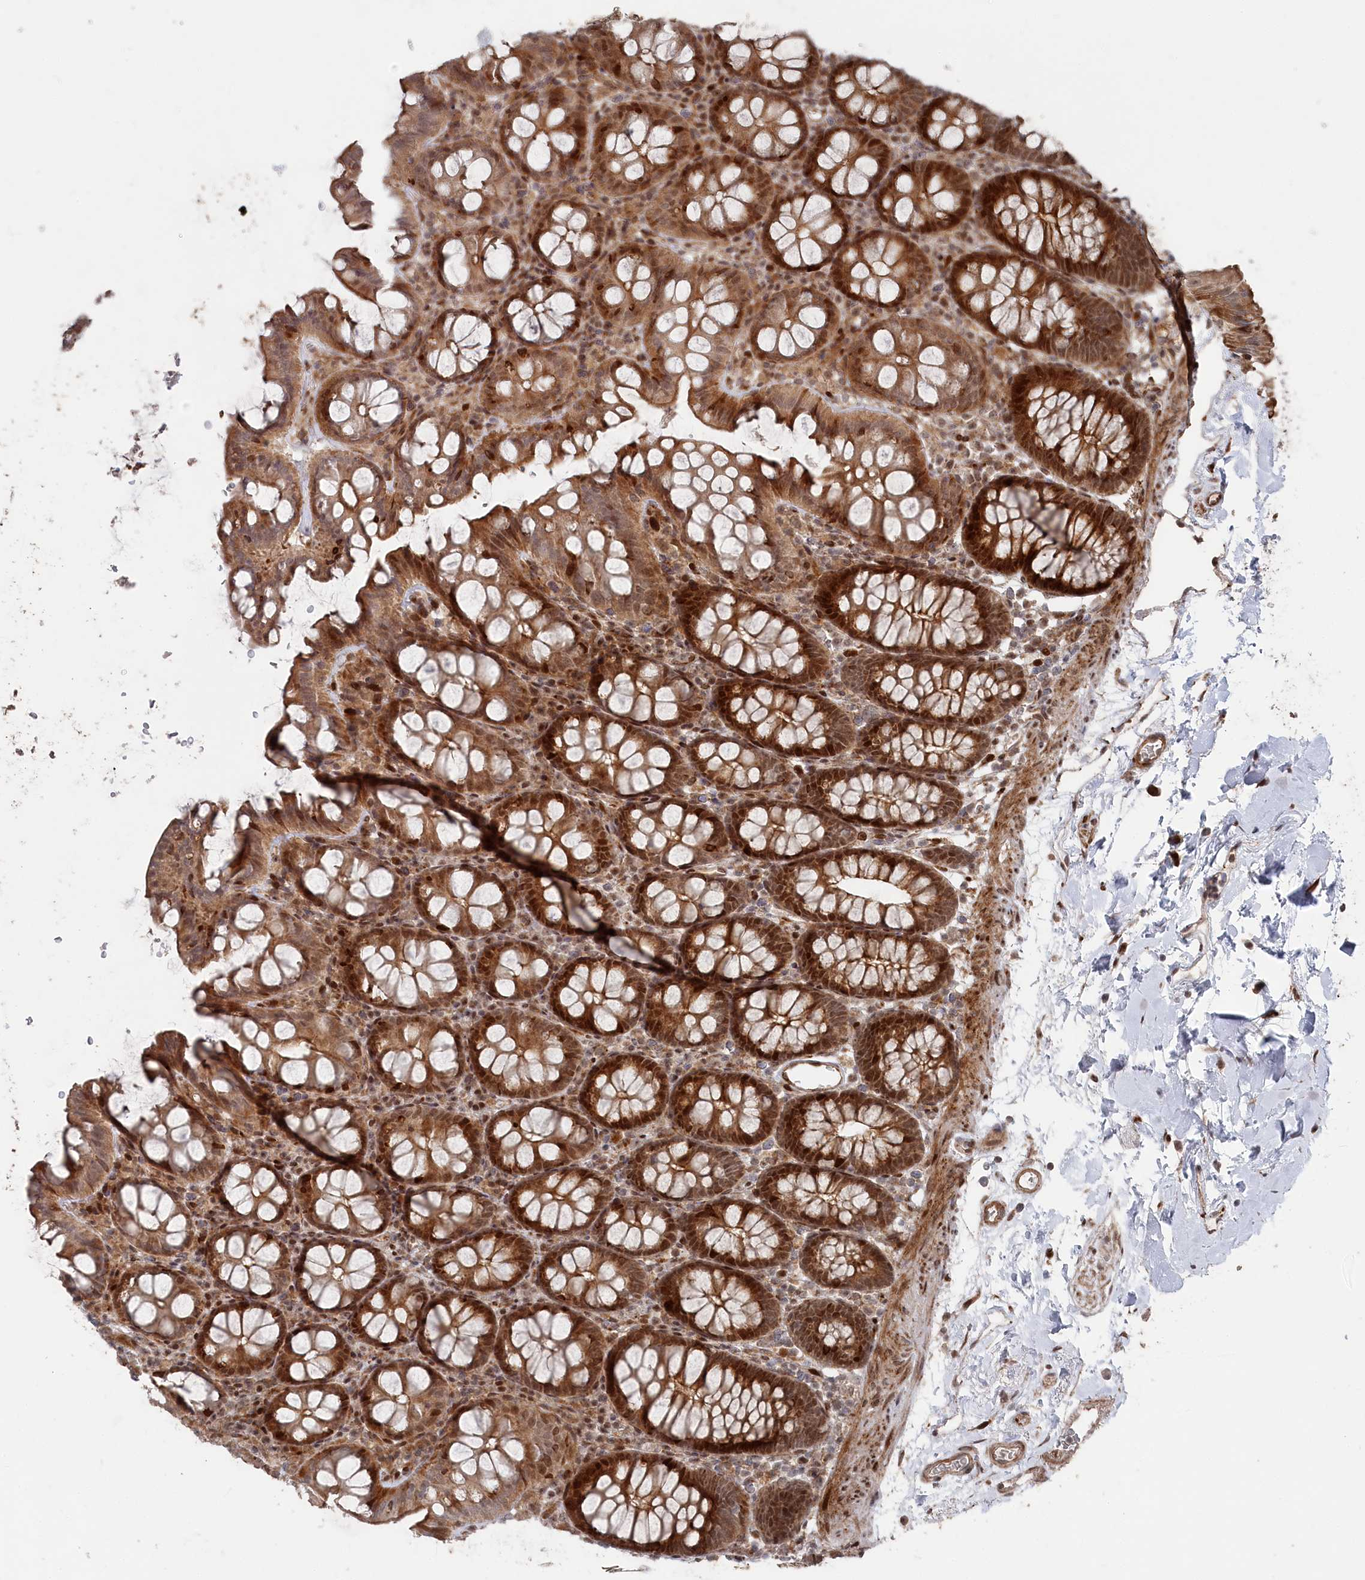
{"staining": {"intensity": "moderate", "quantity": ">75%", "location": "cytoplasmic/membranous,nuclear"}, "tissue": "colon", "cell_type": "Endothelial cells", "image_type": "normal", "snomed": [{"axis": "morphology", "description": "Normal tissue, NOS"}, {"axis": "topography", "description": "Colon"}], "caption": "Endothelial cells reveal medium levels of moderate cytoplasmic/membranous,nuclear positivity in about >75% of cells in normal human colon.", "gene": "POLR3A", "patient": {"sex": "male", "age": 75}}